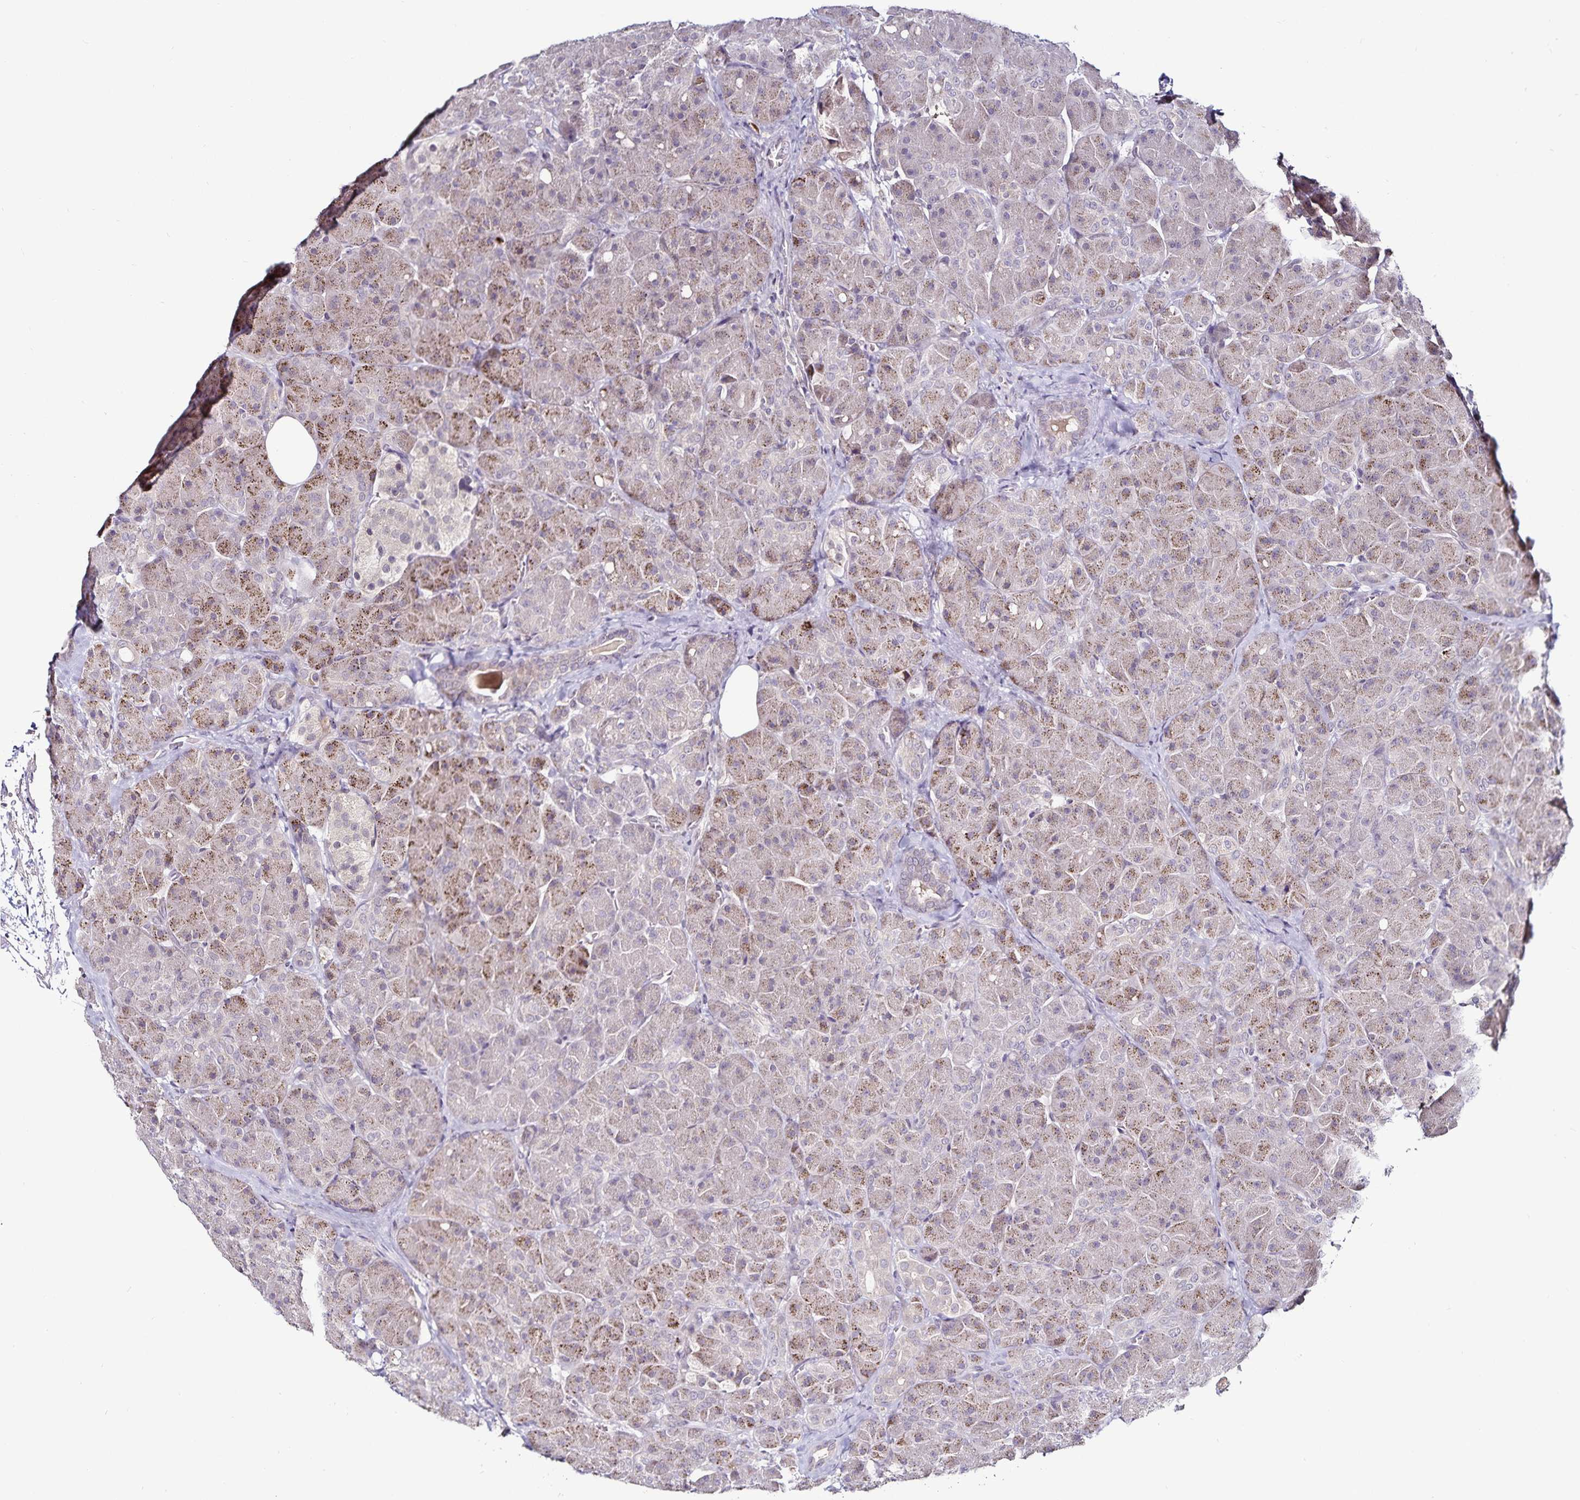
{"staining": {"intensity": "weak", "quantity": "25%-75%", "location": "cytoplasmic/membranous"}, "tissue": "pancreas", "cell_type": "Exocrine glandular cells", "image_type": "normal", "snomed": [{"axis": "morphology", "description": "Normal tissue, NOS"}, {"axis": "topography", "description": "Pancreas"}], "caption": "Protein expression analysis of normal pancreas demonstrates weak cytoplasmic/membranous positivity in approximately 25%-75% of exocrine glandular cells.", "gene": "ACSL5", "patient": {"sex": "male", "age": 55}}